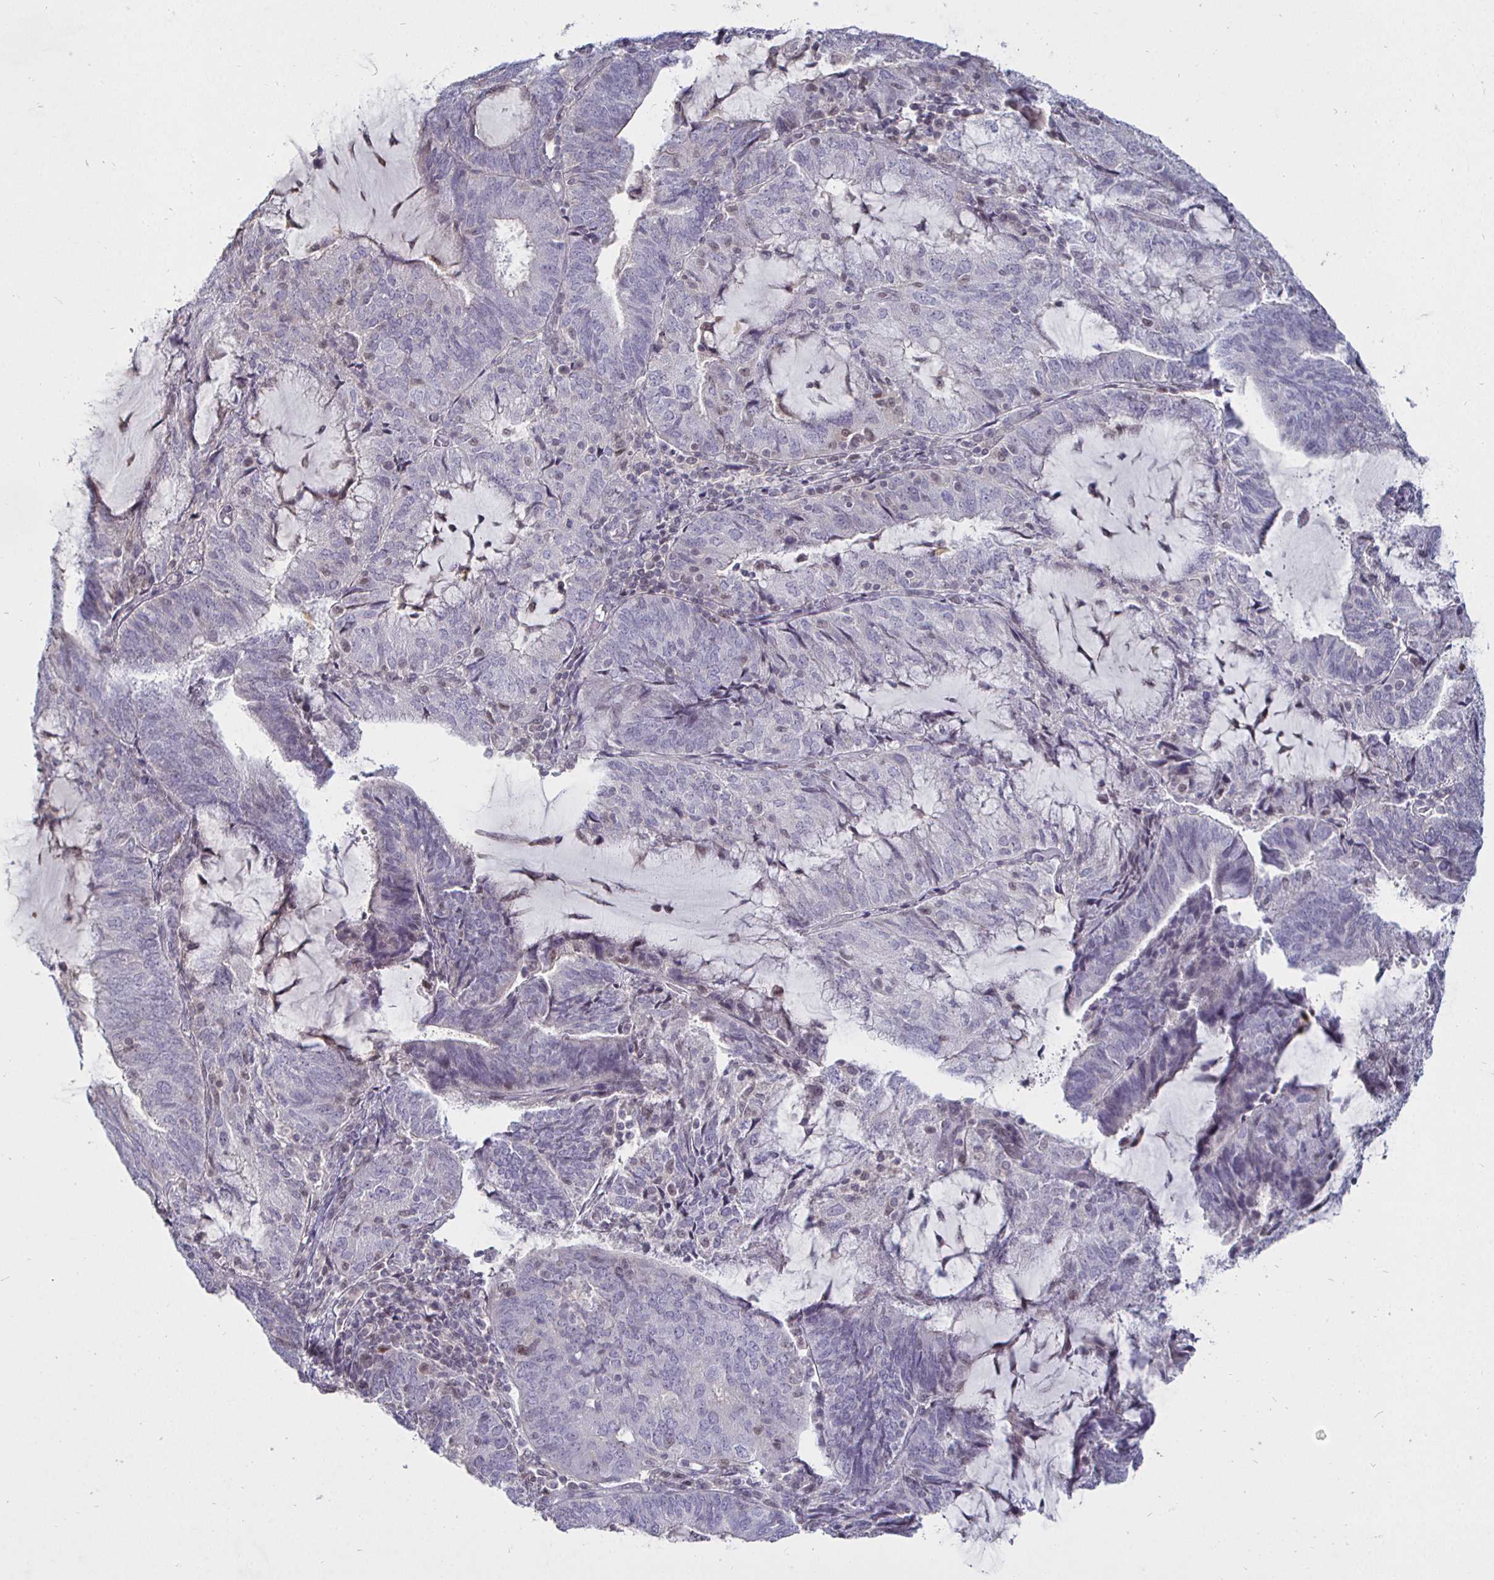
{"staining": {"intensity": "negative", "quantity": "none", "location": "none"}, "tissue": "endometrial cancer", "cell_type": "Tumor cells", "image_type": "cancer", "snomed": [{"axis": "morphology", "description": "Adenocarcinoma, NOS"}, {"axis": "topography", "description": "Endometrium"}], "caption": "Immunohistochemistry micrograph of neoplastic tissue: human endometrial cancer (adenocarcinoma) stained with DAB demonstrates no significant protein expression in tumor cells. (DAB (3,3'-diaminobenzidine) immunohistochemistry (IHC) with hematoxylin counter stain).", "gene": "MLH1", "patient": {"sex": "female", "age": 81}}